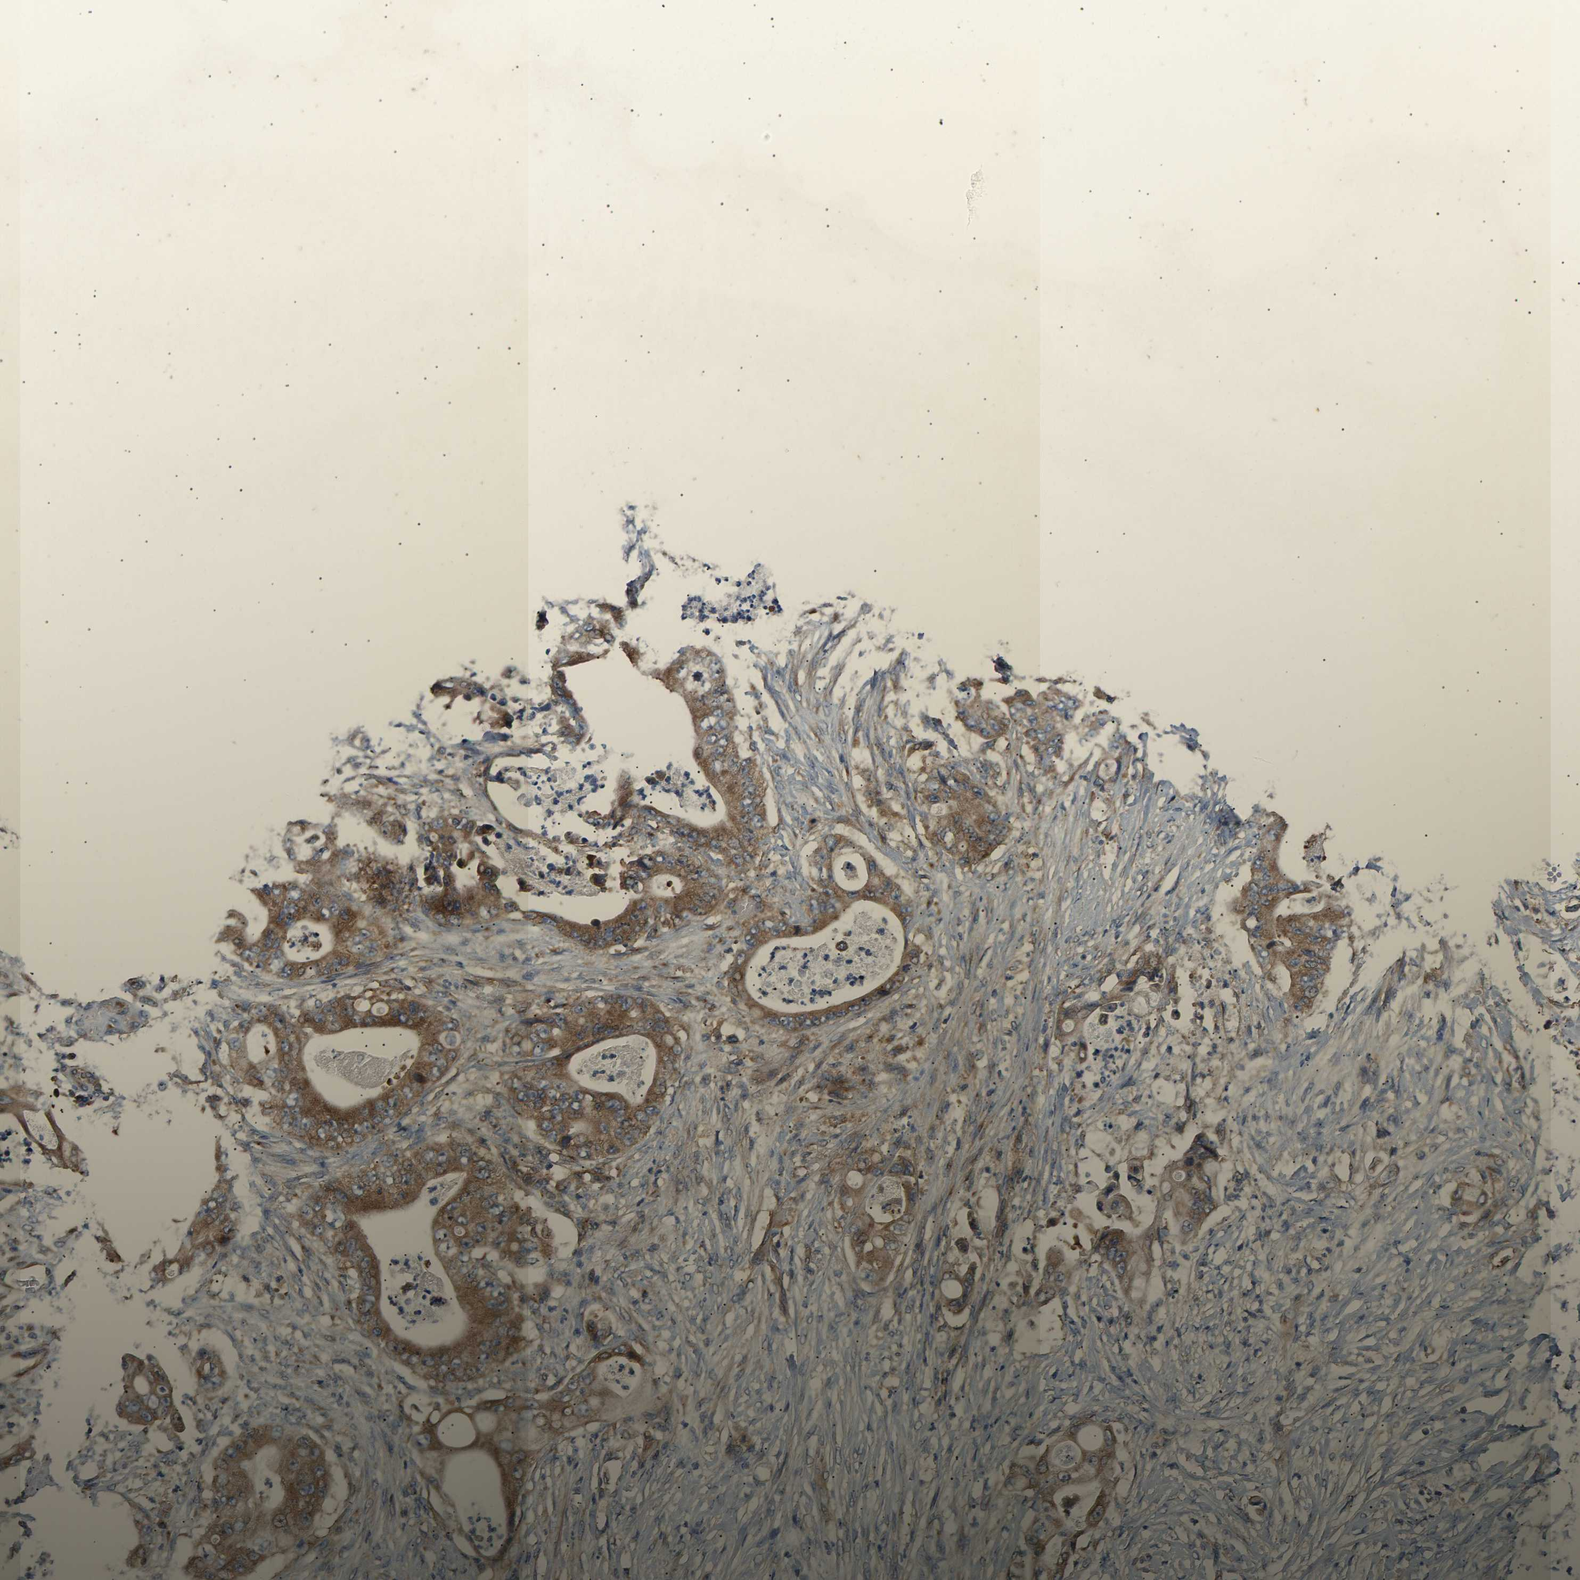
{"staining": {"intensity": "moderate", "quantity": ">75%", "location": "cytoplasmic/membranous"}, "tissue": "stomach cancer", "cell_type": "Tumor cells", "image_type": "cancer", "snomed": [{"axis": "morphology", "description": "Adenocarcinoma, NOS"}, {"axis": "topography", "description": "Stomach"}], "caption": "Stomach adenocarcinoma tissue demonstrates moderate cytoplasmic/membranous positivity in about >75% of tumor cells (Brightfield microscopy of DAB IHC at high magnification).", "gene": "LAPTM4B", "patient": {"sex": "female", "age": 73}}